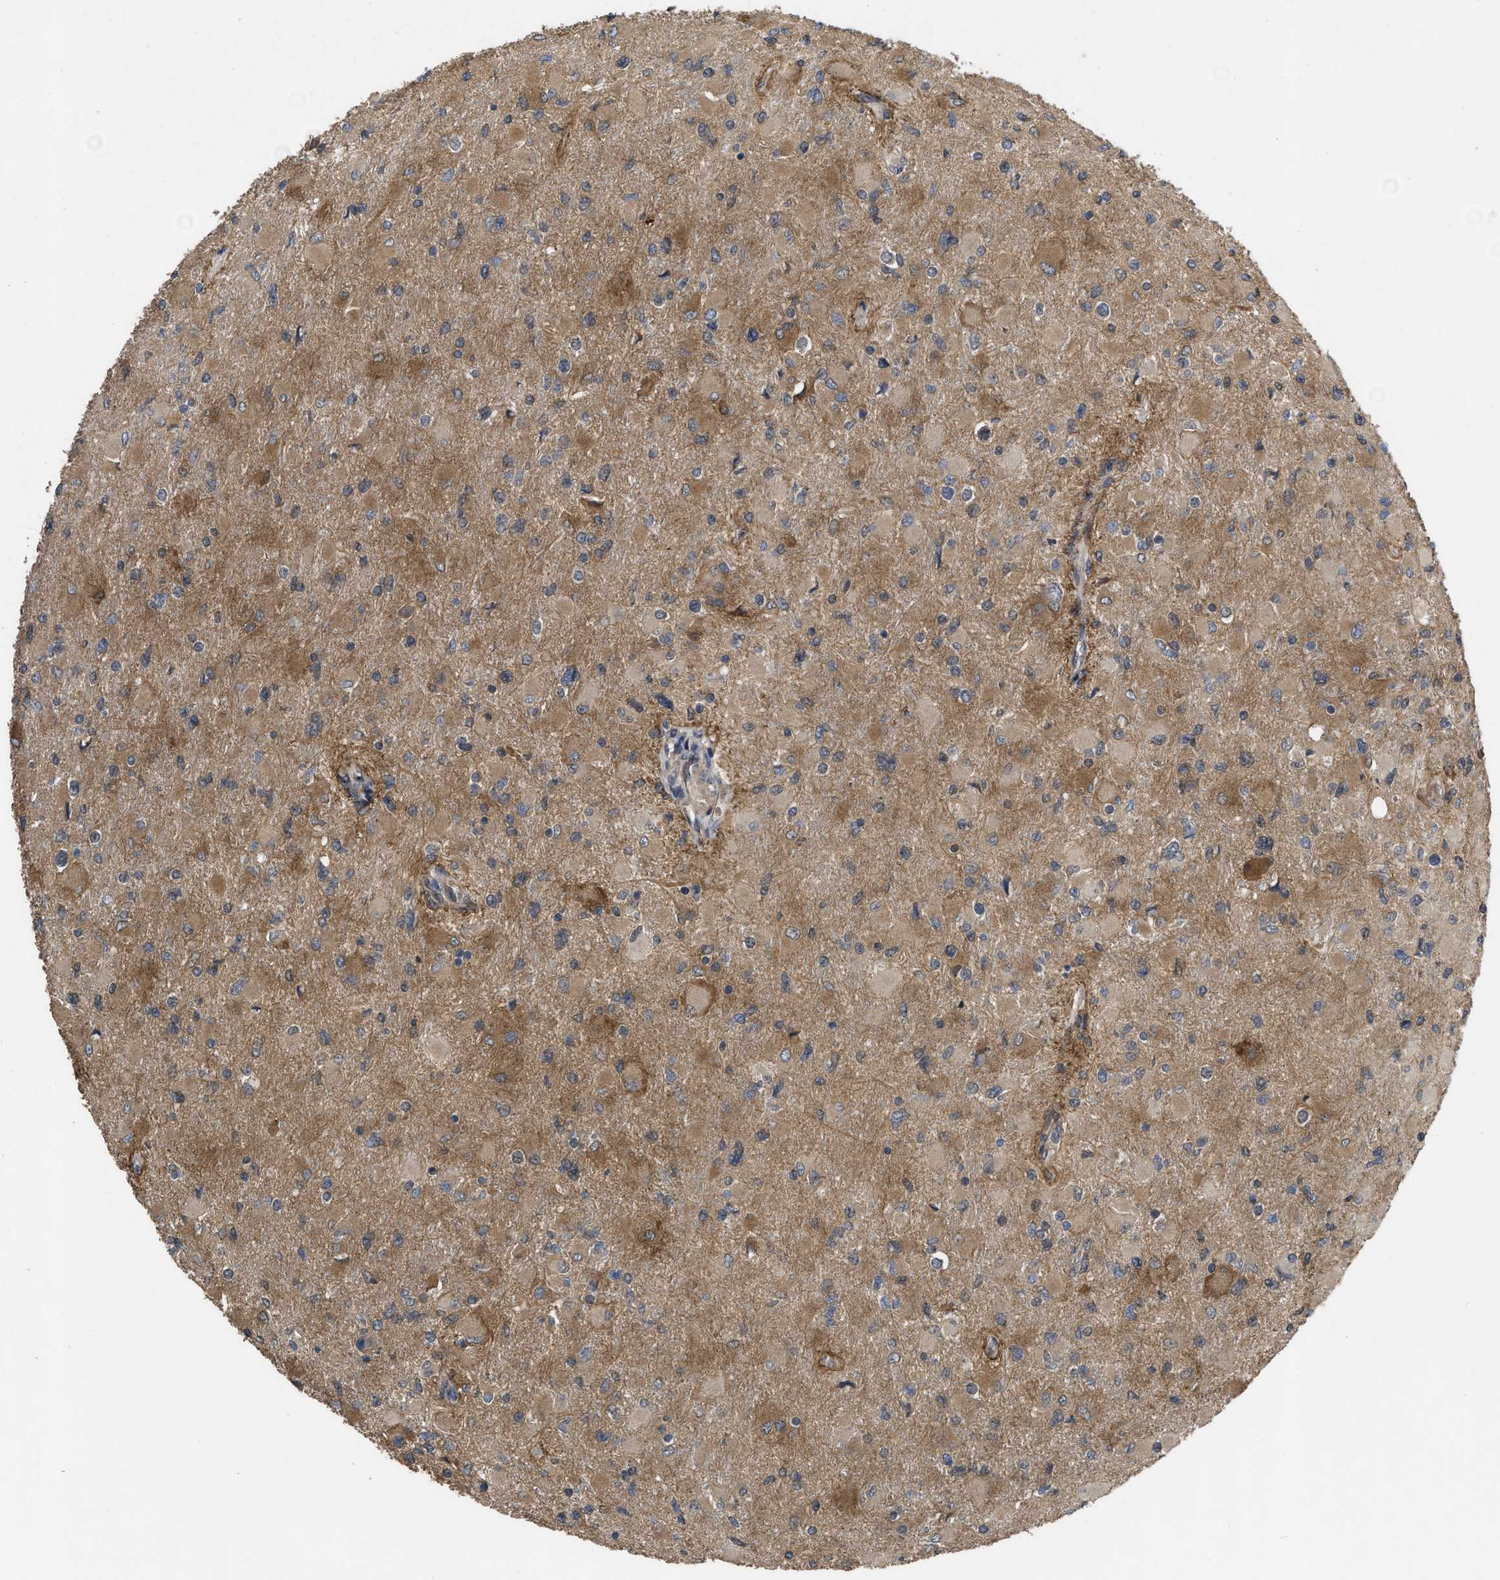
{"staining": {"intensity": "moderate", "quantity": ">75%", "location": "cytoplasmic/membranous"}, "tissue": "glioma", "cell_type": "Tumor cells", "image_type": "cancer", "snomed": [{"axis": "morphology", "description": "Glioma, malignant, High grade"}, {"axis": "topography", "description": "Cerebral cortex"}], "caption": "Immunohistochemistry photomicrograph of neoplastic tissue: glioma stained using IHC exhibits medium levels of moderate protein expression localized specifically in the cytoplasmic/membranous of tumor cells, appearing as a cytoplasmic/membranous brown color.", "gene": "UTRN", "patient": {"sex": "female", "age": 36}}